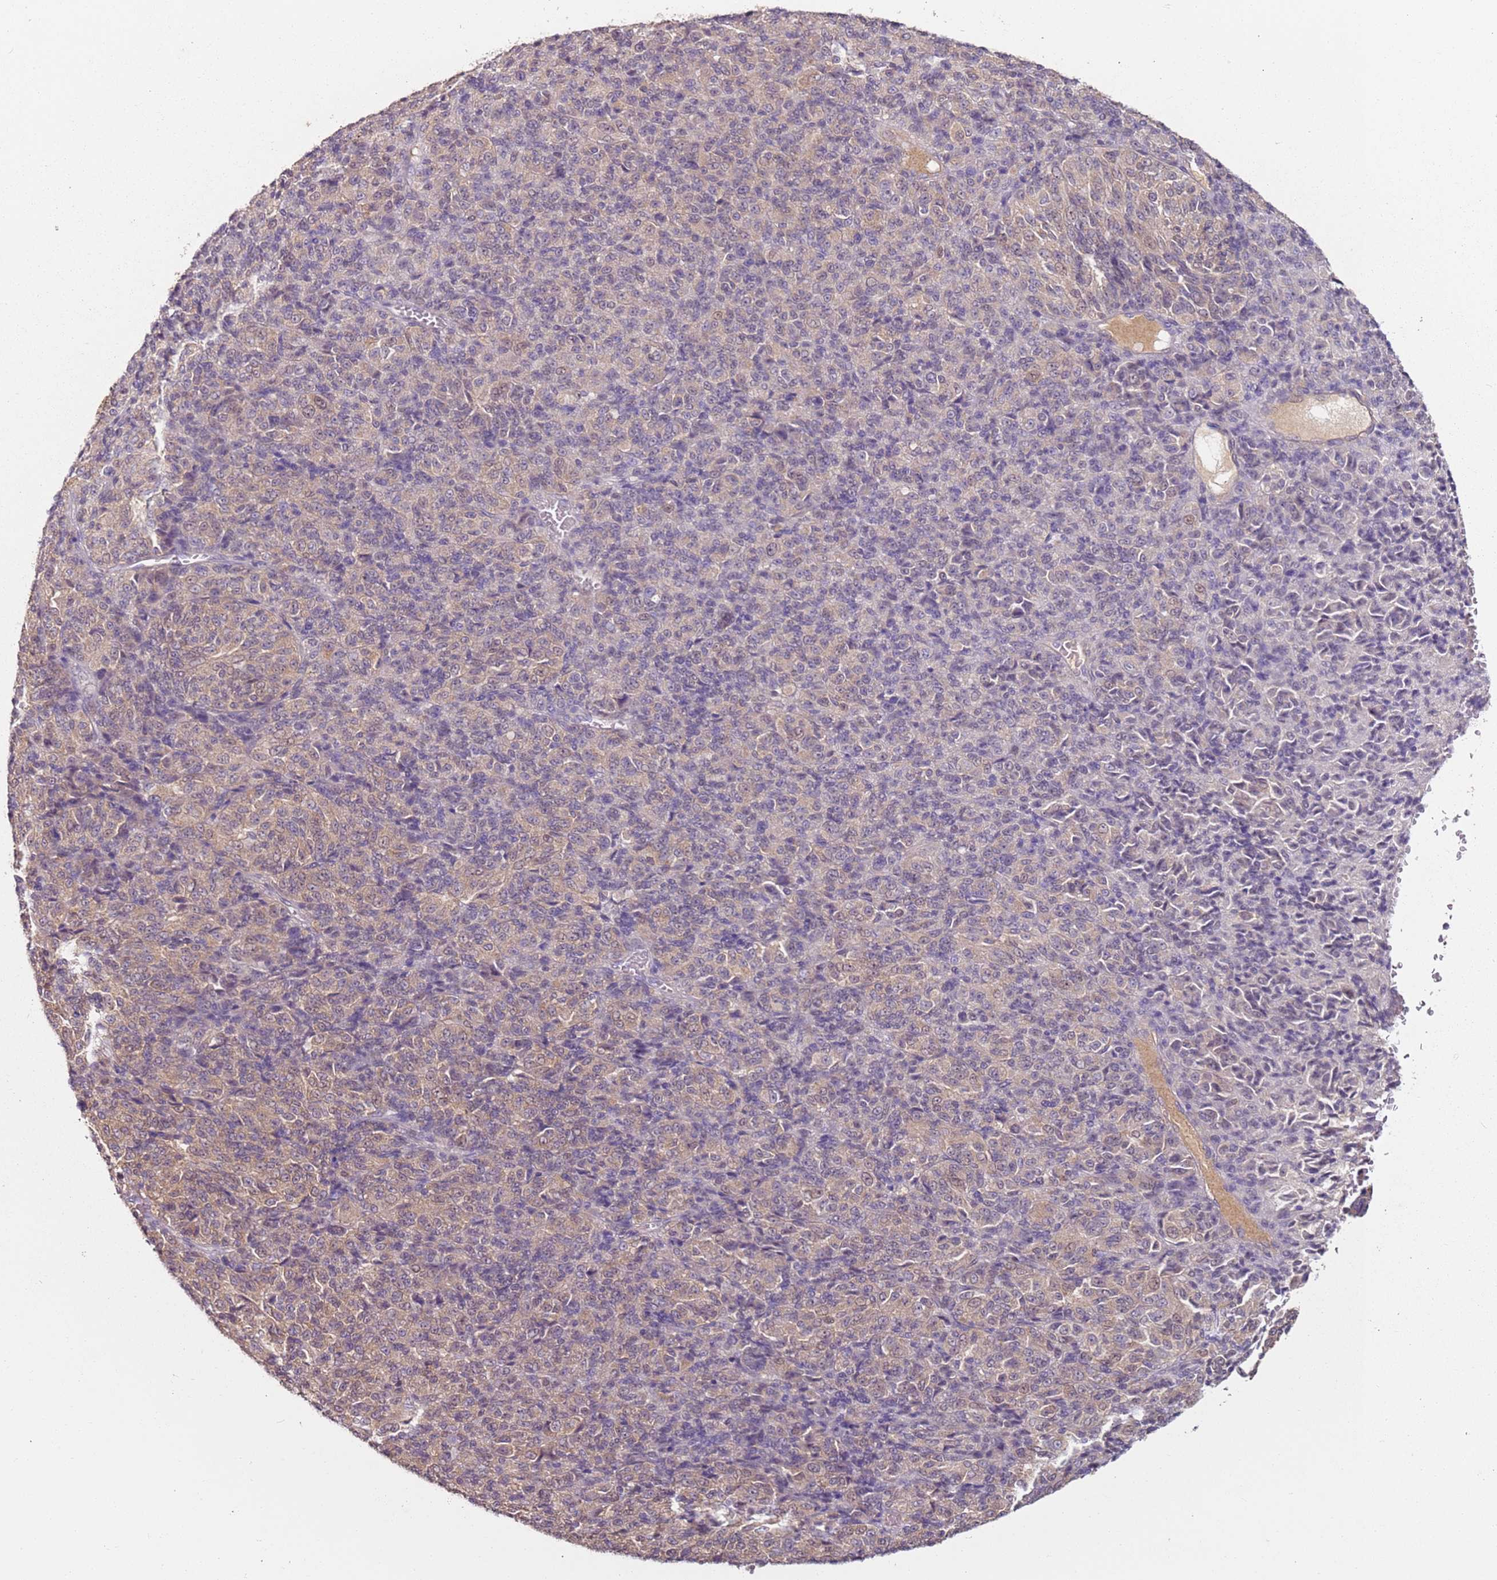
{"staining": {"intensity": "weak", "quantity": "<25%", "location": "cytoplasmic/membranous"}, "tissue": "melanoma", "cell_type": "Tumor cells", "image_type": "cancer", "snomed": [{"axis": "morphology", "description": "Malignant melanoma, Metastatic site"}, {"axis": "topography", "description": "Brain"}], "caption": "This histopathology image is of malignant melanoma (metastatic site) stained with immunohistochemistry to label a protein in brown with the nuclei are counter-stained blue. There is no expression in tumor cells.", "gene": "MDH1", "patient": {"sex": "female", "age": 56}}